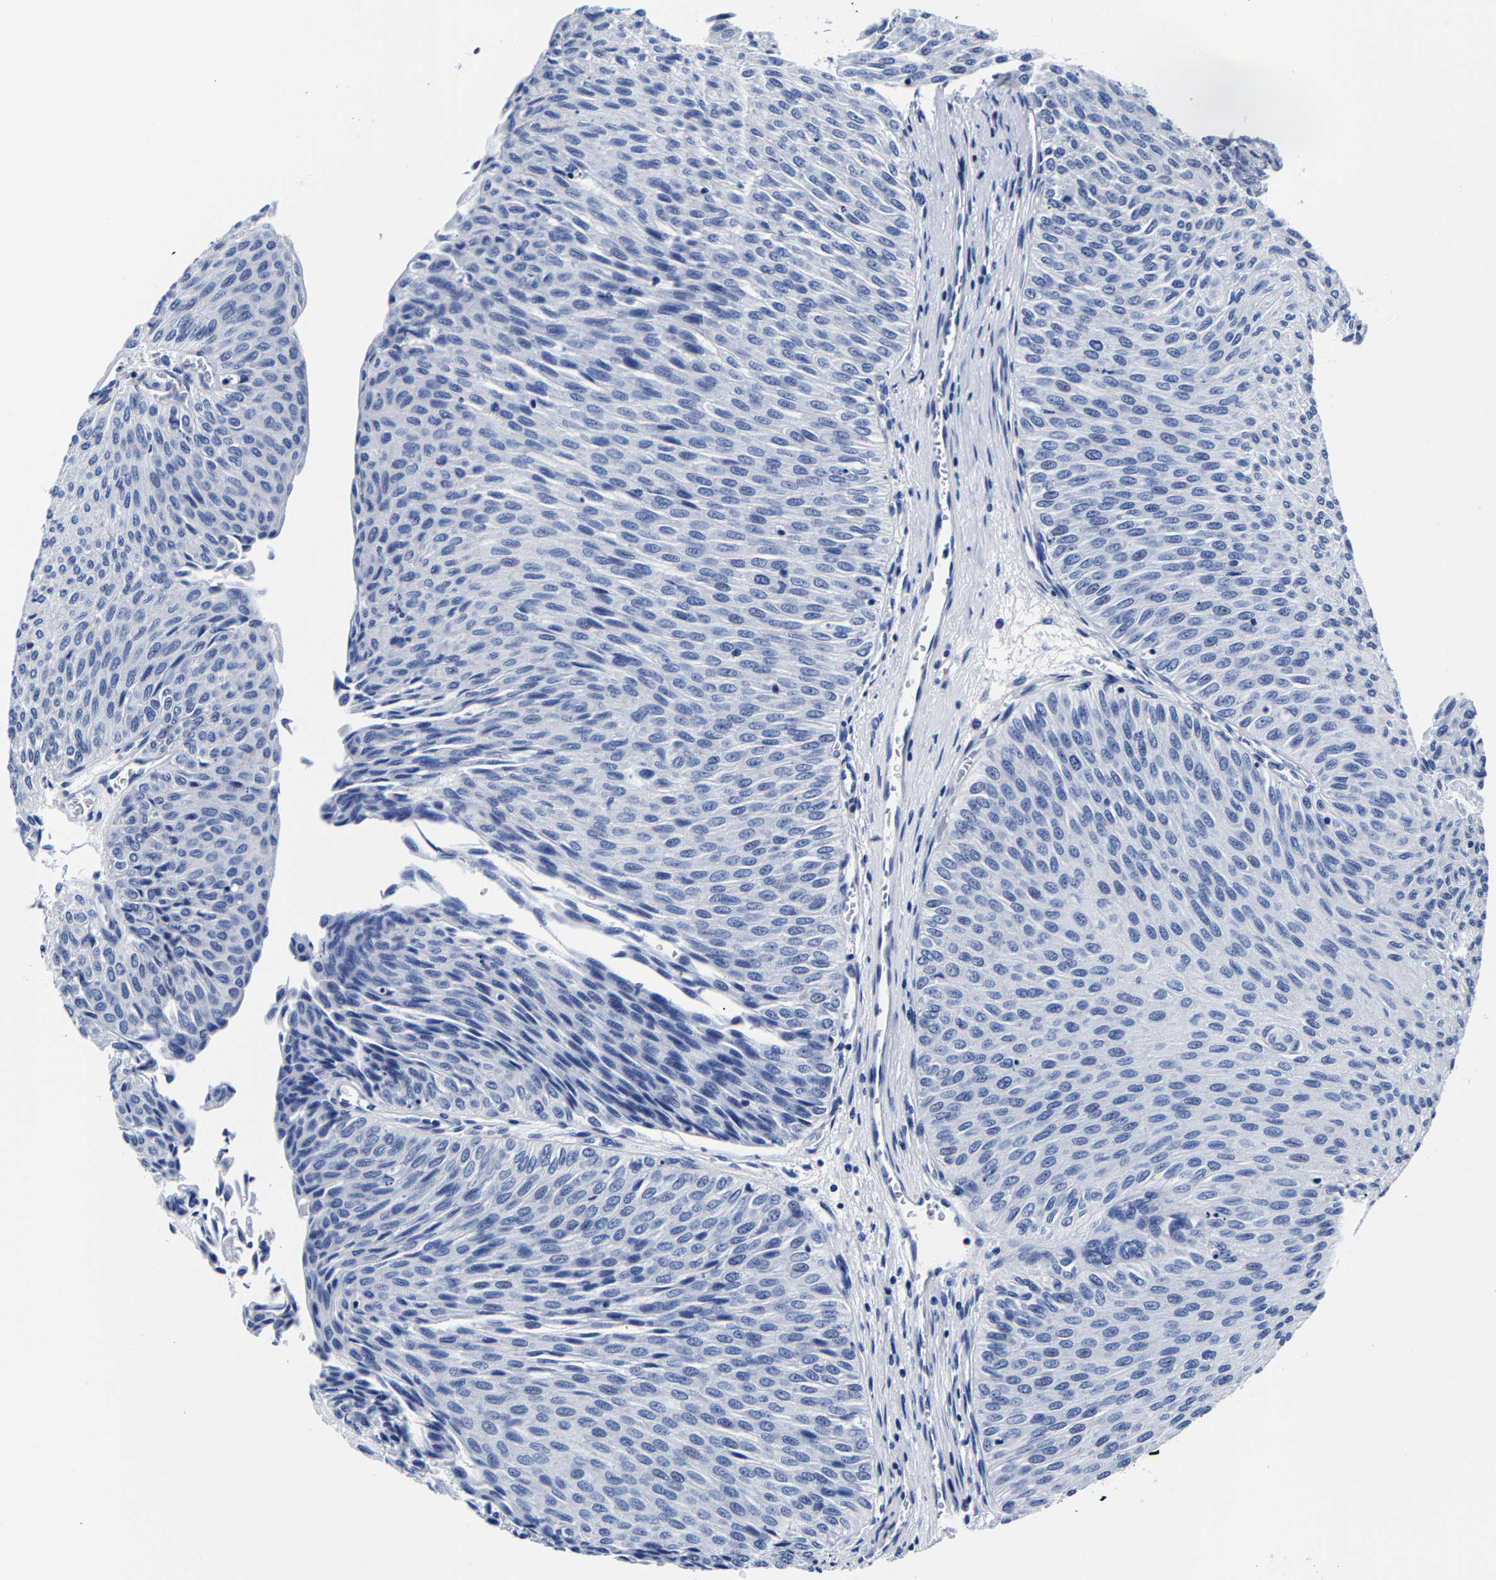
{"staining": {"intensity": "negative", "quantity": "none", "location": "none"}, "tissue": "urothelial cancer", "cell_type": "Tumor cells", "image_type": "cancer", "snomed": [{"axis": "morphology", "description": "Urothelial carcinoma, Low grade"}, {"axis": "topography", "description": "Urinary bladder"}], "caption": "Immunohistochemistry (IHC) histopathology image of neoplastic tissue: urothelial cancer stained with DAB reveals no significant protein positivity in tumor cells.", "gene": "CPA2", "patient": {"sex": "male", "age": 78}}